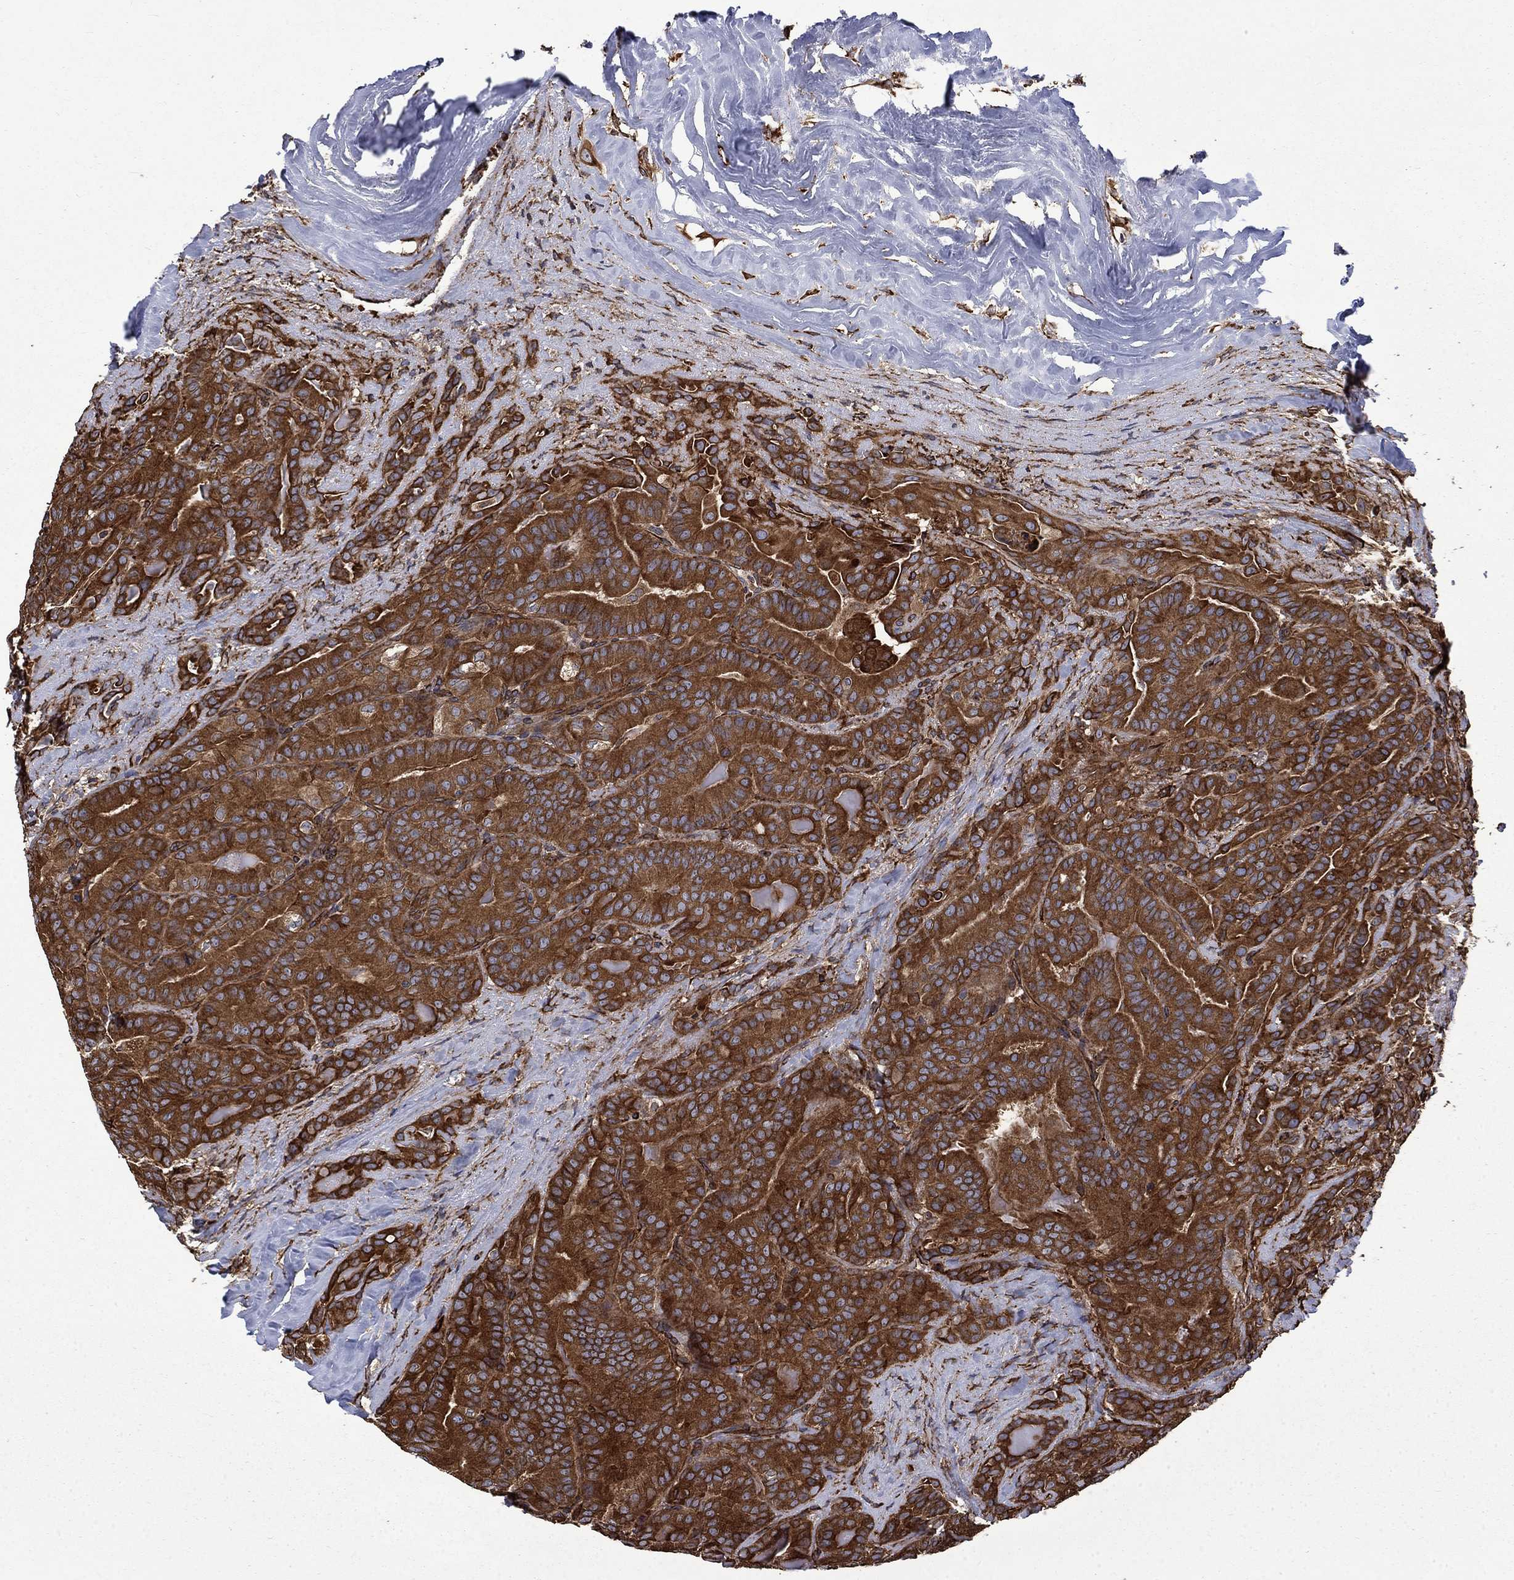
{"staining": {"intensity": "strong", "quantity": ">75%", "location": "cytoplasmic/membranous"}, "tissue": "thyroid cancer", "cell_type": "Tumor cells", "image_type": "cancer", "snomed": [{"axis": "morphology", "description": "Papillary adenocarcinoma, NOS"}, {"axis": "topography", "description": "Thyroid gland"}], "caption": "Protein positivity by immunohistochemistry exhibits strong cytoplasmic/membranous positivity in about >75% of tumor cells in thyroid cancer.", "gene": "CUTC", "patient": {"sex": "male", "age": 61}}